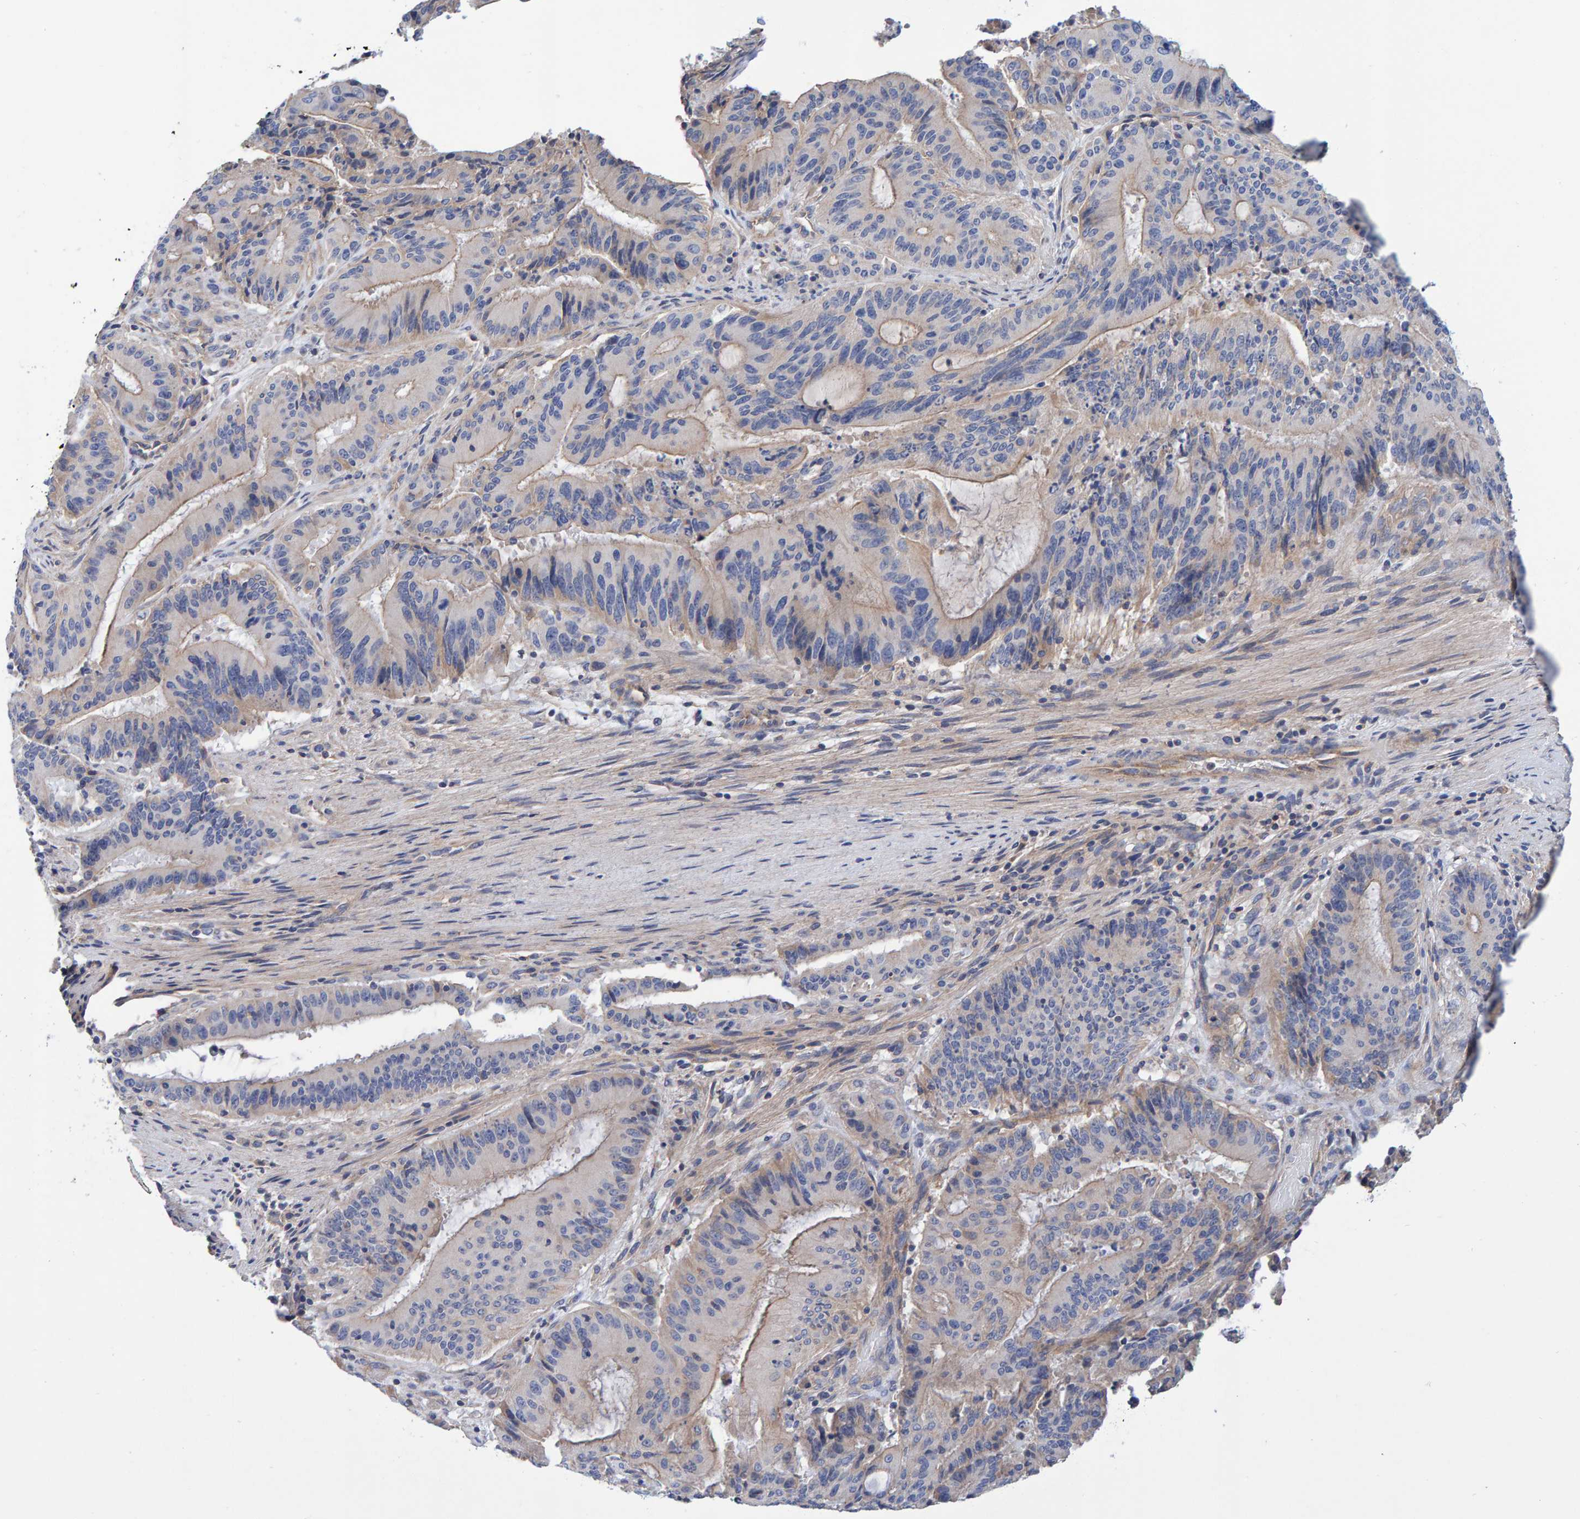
{"staining": {"intensity": "weak", "quantity": "25%-75%", "location": "cytoplasmic/membranous"}, "tissue": "liver cancer", "cell_type": "Tumor cells", "image_type": "cancer", "snomed": [{"axis": "morphology", "description": "Normal tissue, NOS"}, {"axis": "morphology", "description": "Cholangiocarcinoma"}, {"axis": "topography", "description": "Liver"}, {"axis": "topography", "description": "Peripheral nerve tissue"}], "caption": "Liver cancer stained with immunohistochemistry demonstrates weak cytoplasmic/membranous expression in about 25%-75% of tumor cells.", "gene": "EFR3A", "patient": {"sex": "female", "age": 73}}